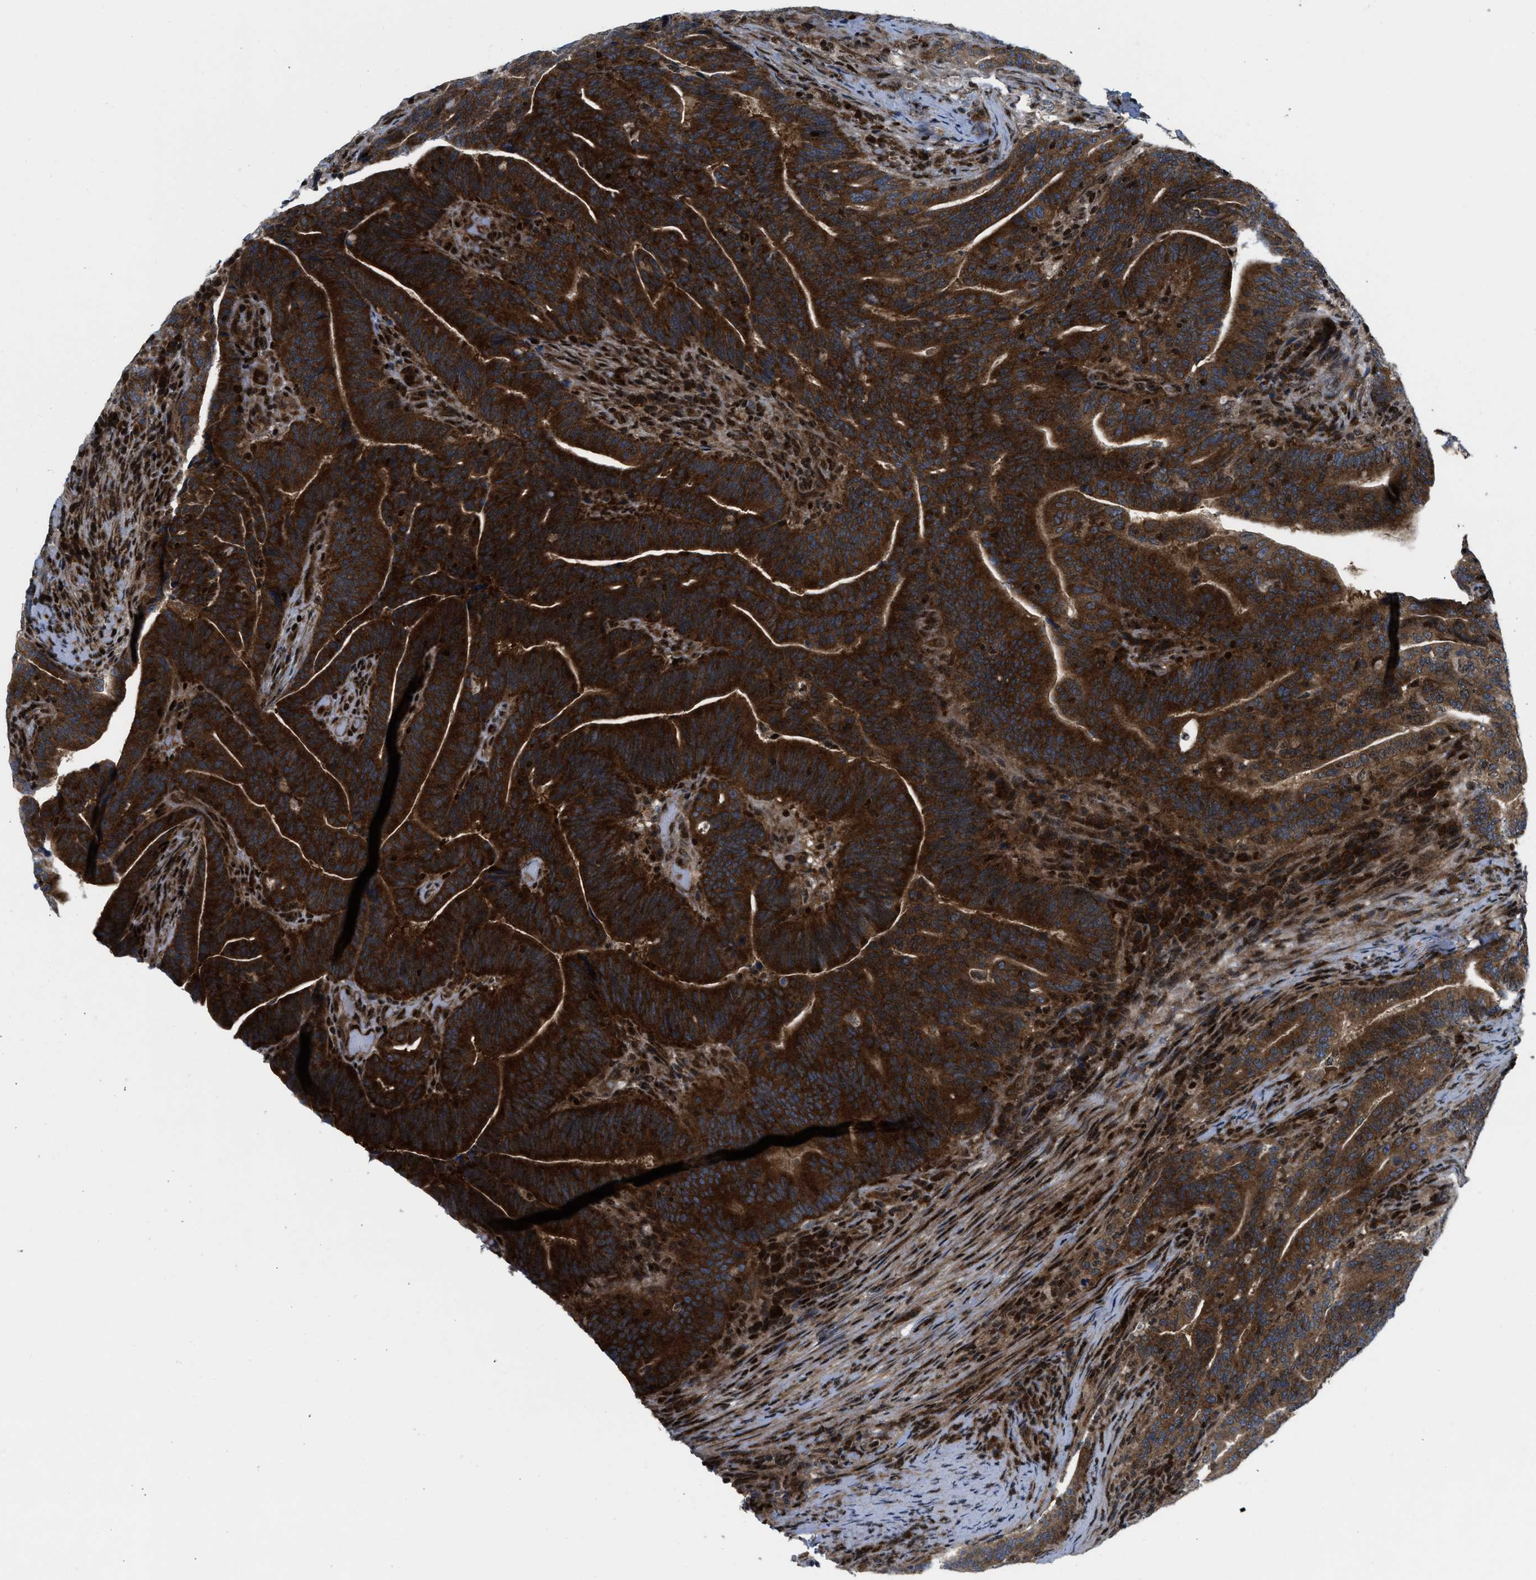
{"staining": {"intensity": "strong", "quantity": ">75%", "location": "cytoplasmic/membranous"}, "tissue": "colorectal cancer", "cell_type": "Tumor cells", "image_type": "cancer", "snomed": [{"axis": "morphology", "description": "Normal tissue, NOS"}, {"axis": "morphology", "description": "Adenocarcinoma, NOS"}, {"axis": "topography", "description": "Colon"}], "caption": "Protein expression analysis of colorectal cancer (adenocarcinoma) shows strong cytoplasmic/membranous expression in approximately >75% of tumor cells.", "gene": "PPP2CB", "patient": {"sex": "female", "age": 66}}